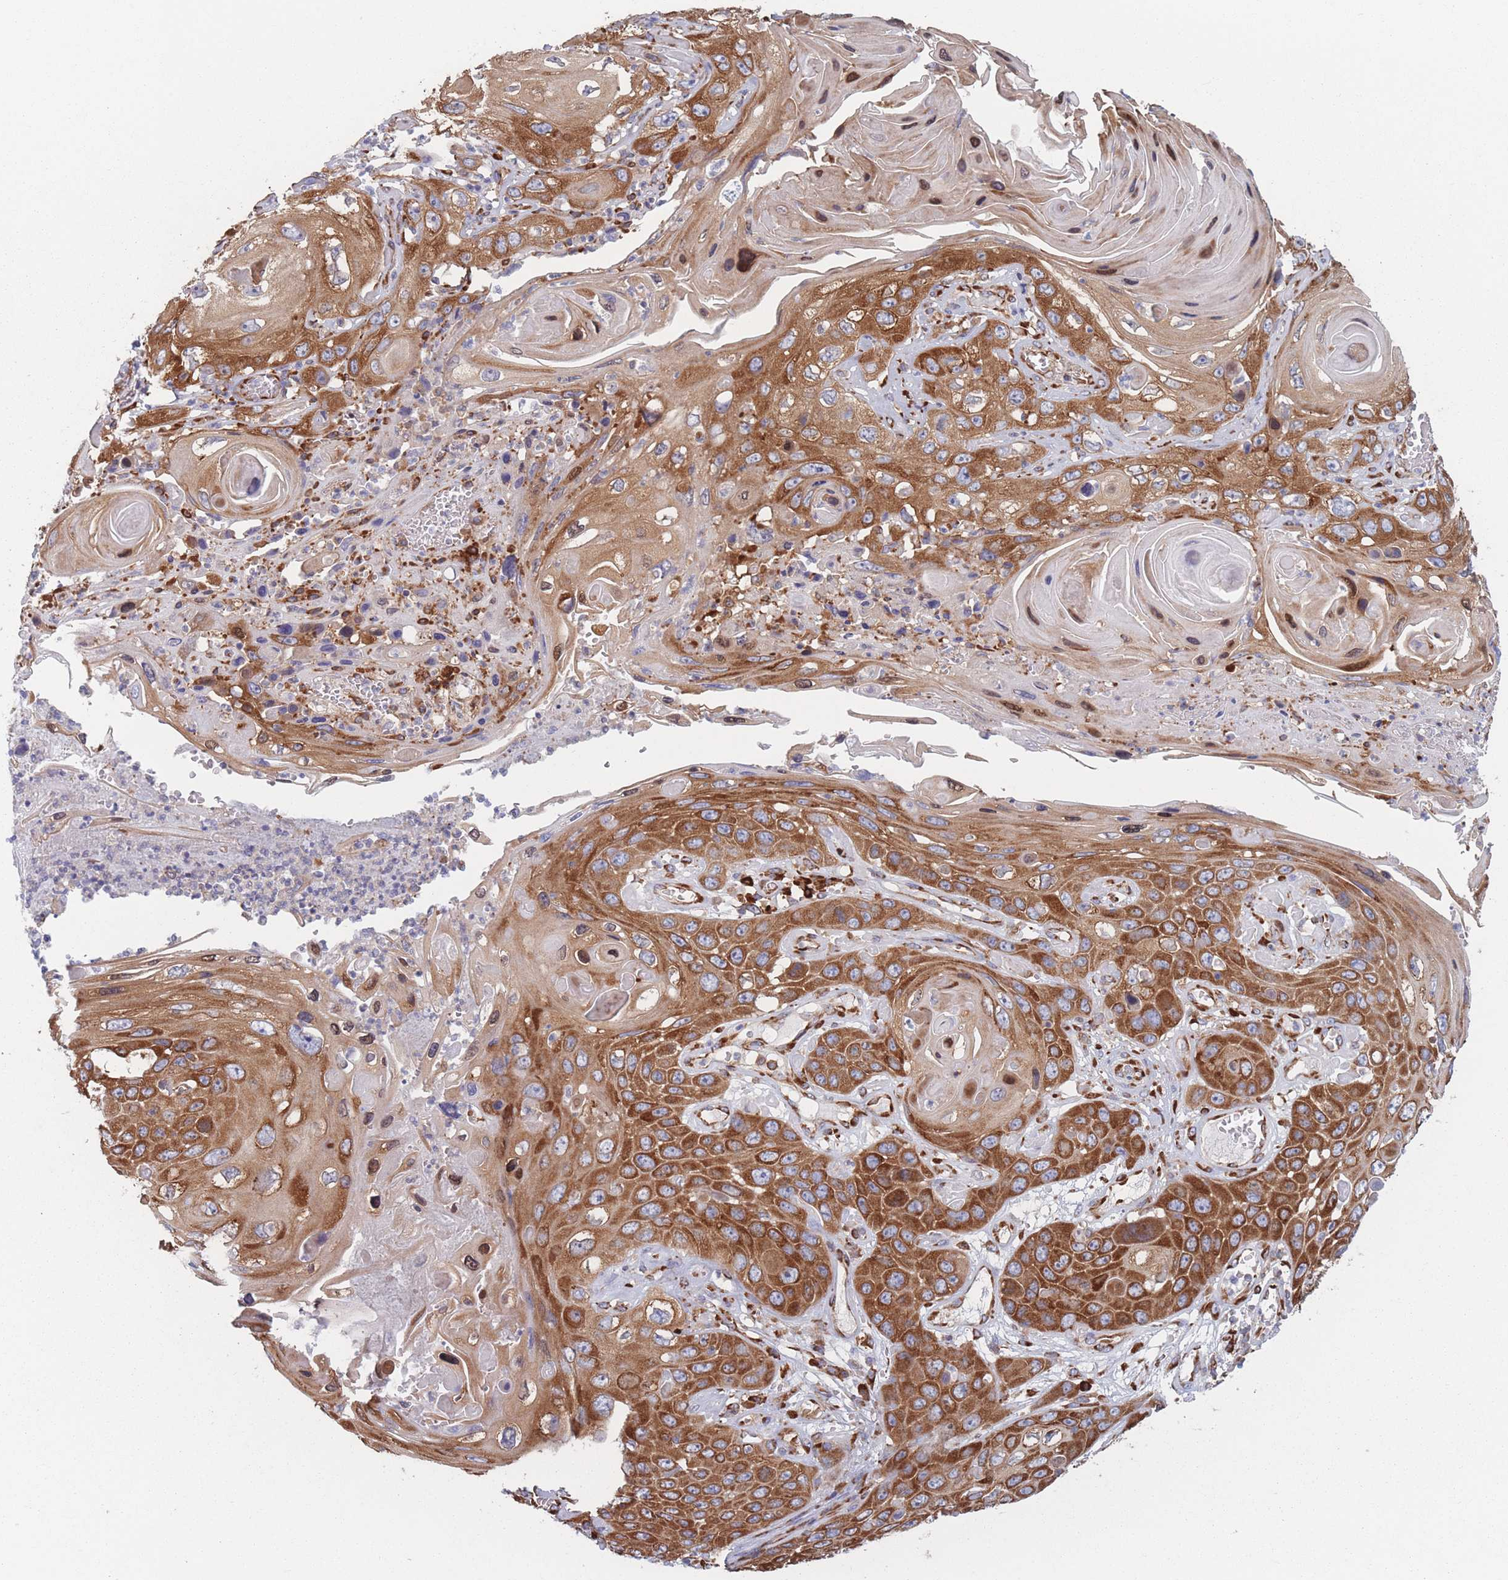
{"staining": {"intensity": "strong", "quantity": ">75%", "location": "cytoplasmic/membranous"}, "tissue": "skin cancer", "cell_type": "Tumor cells", "image_type": "cancer", "snomed": [{"axis": "morphology", "description": "Squamous cell carcinoma, NOS"}, {"axis": "topography", "description": "Skin"}], "caption": "This photomicrograph demonstrates immunohistochemistry (IHC) staining of skin cancer, with high strong cytoplasmic/membranous expression in about >75% of tumor cells.", "gene": "EEF1B2", "patient": {"sex": "male", "age": 55}}